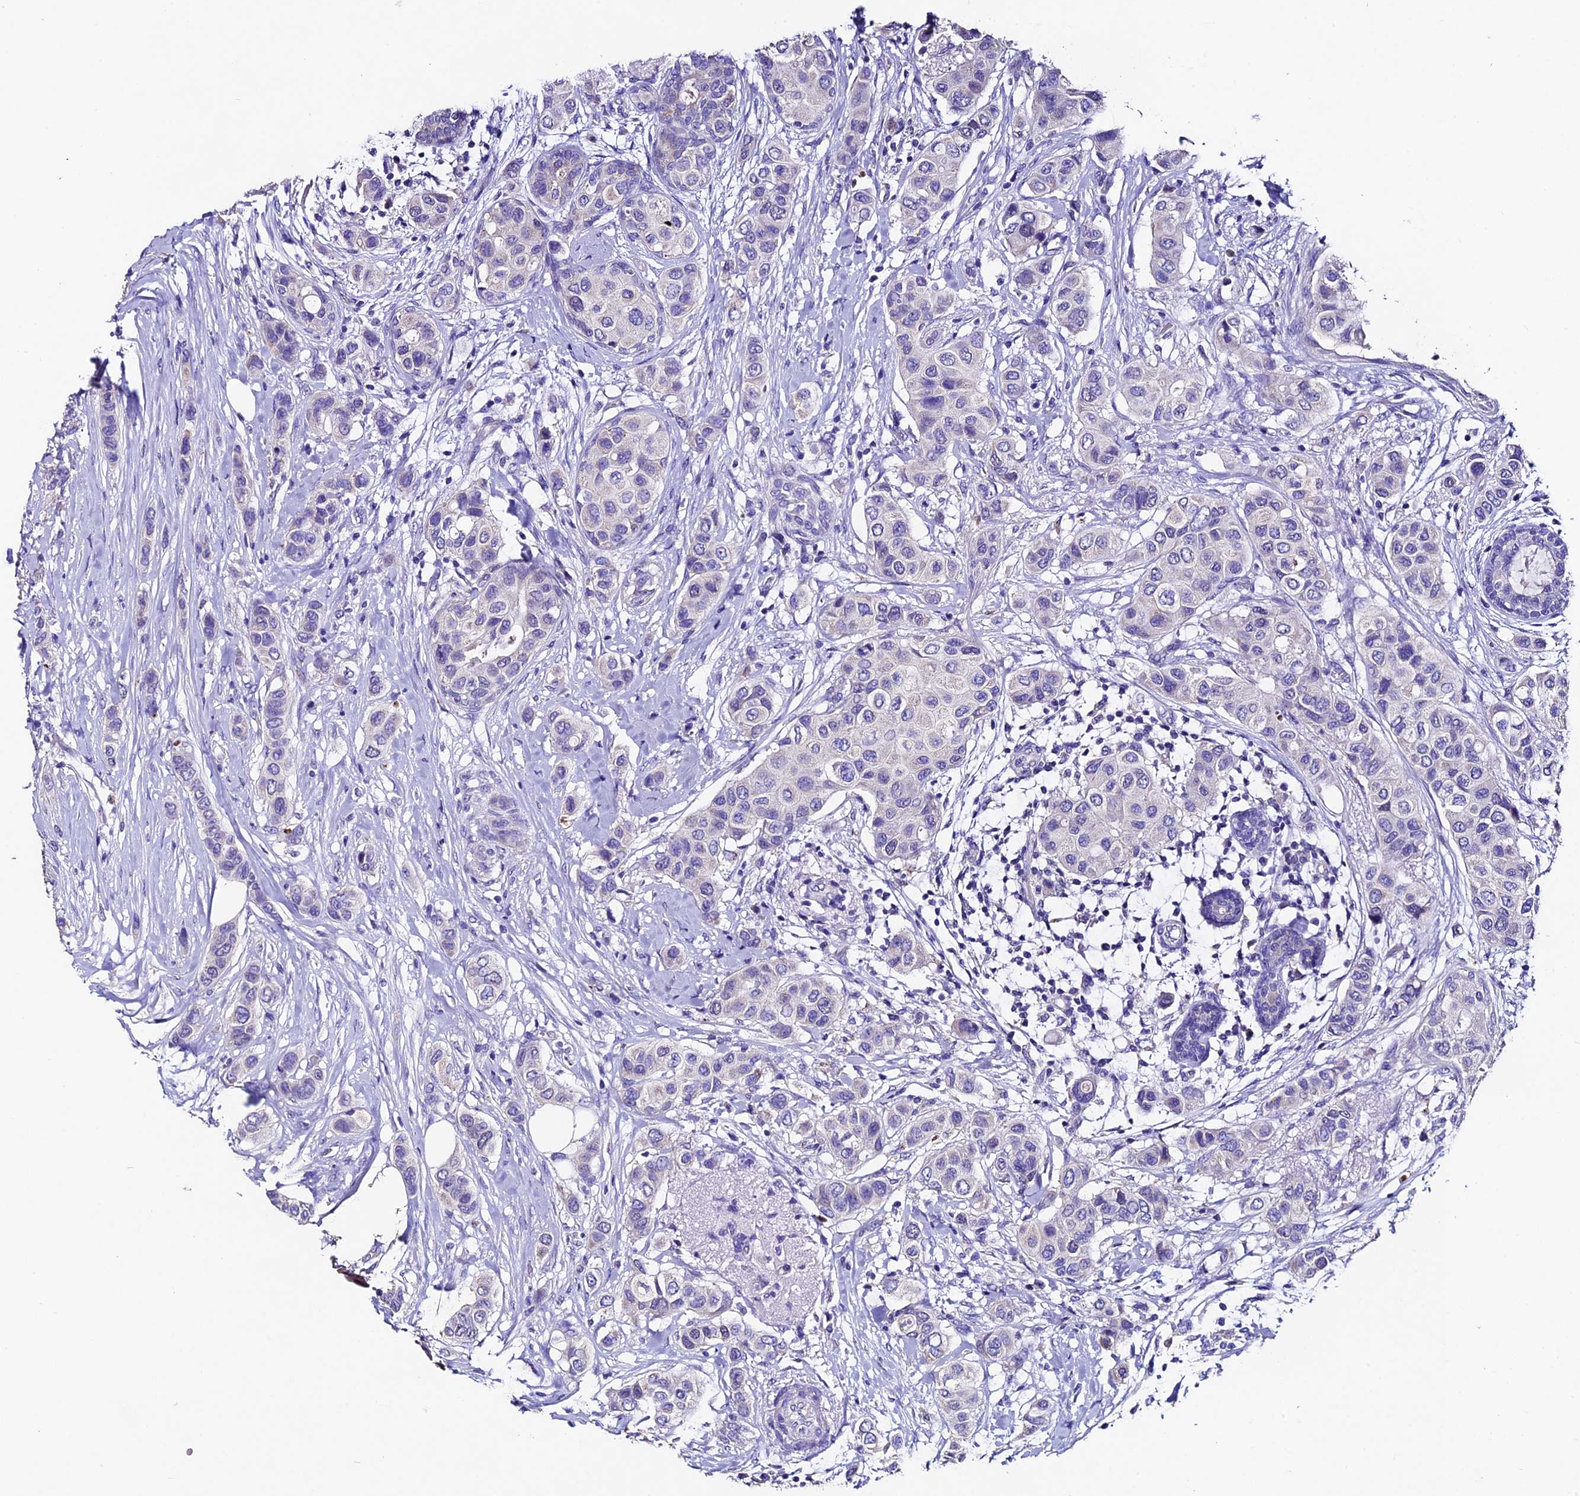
{"staining": {"intensity": "negative", "quantity": "none", "location": "none"}, "tissue": "breast cancer", "cell_type": "Tumor cells", "image_type": "cancer", "snomed": [{"axis": "morphology", "description": "Lobular carcinoma"}, {"axis": "topography", "description": "Breast"}], "caption": "An image of breast cancer (lobular carcinoma) stained for a protein exhibits no brown staining in tumor cells.", "gene": "FBXW9", "patient": {"sex": "female", "age": 51}}